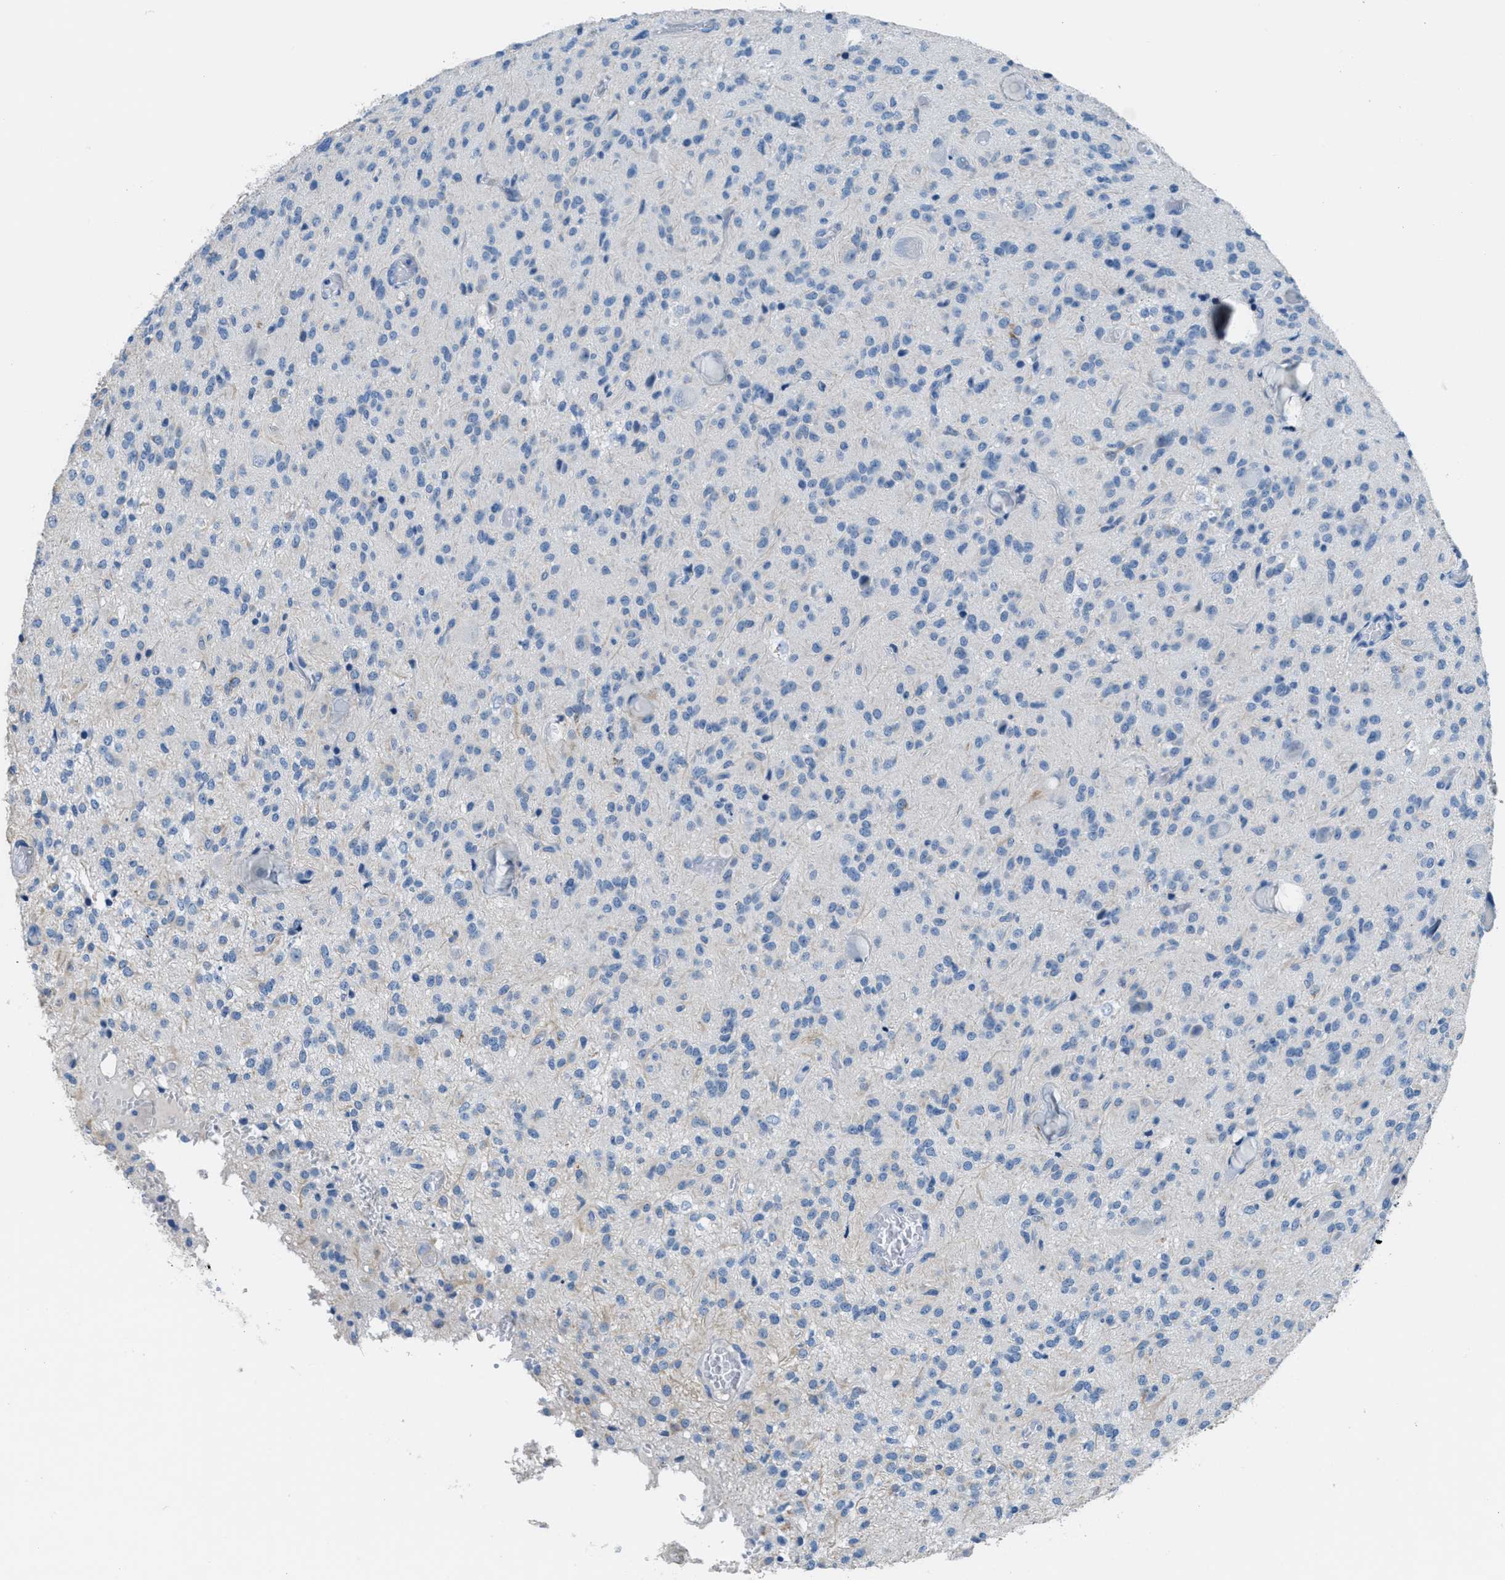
{"staining": {"intensity": "negative", "quantity": "none", "location": "none"}, "tissue": "glioma", "cell_type": "Tumor cells", "image_type": "cancer", "snomed": [{"axis": "morphology", "description": "Glioma, malignant, High grade"}, {"axis": "topography", "description": "Brain"}], "caption": "An IHC histopathology image of glioma is shown. There is no staining in tumor cells of glioma.", "gene": "MGARP", "patient": {"sex": "female", "age": 59}}